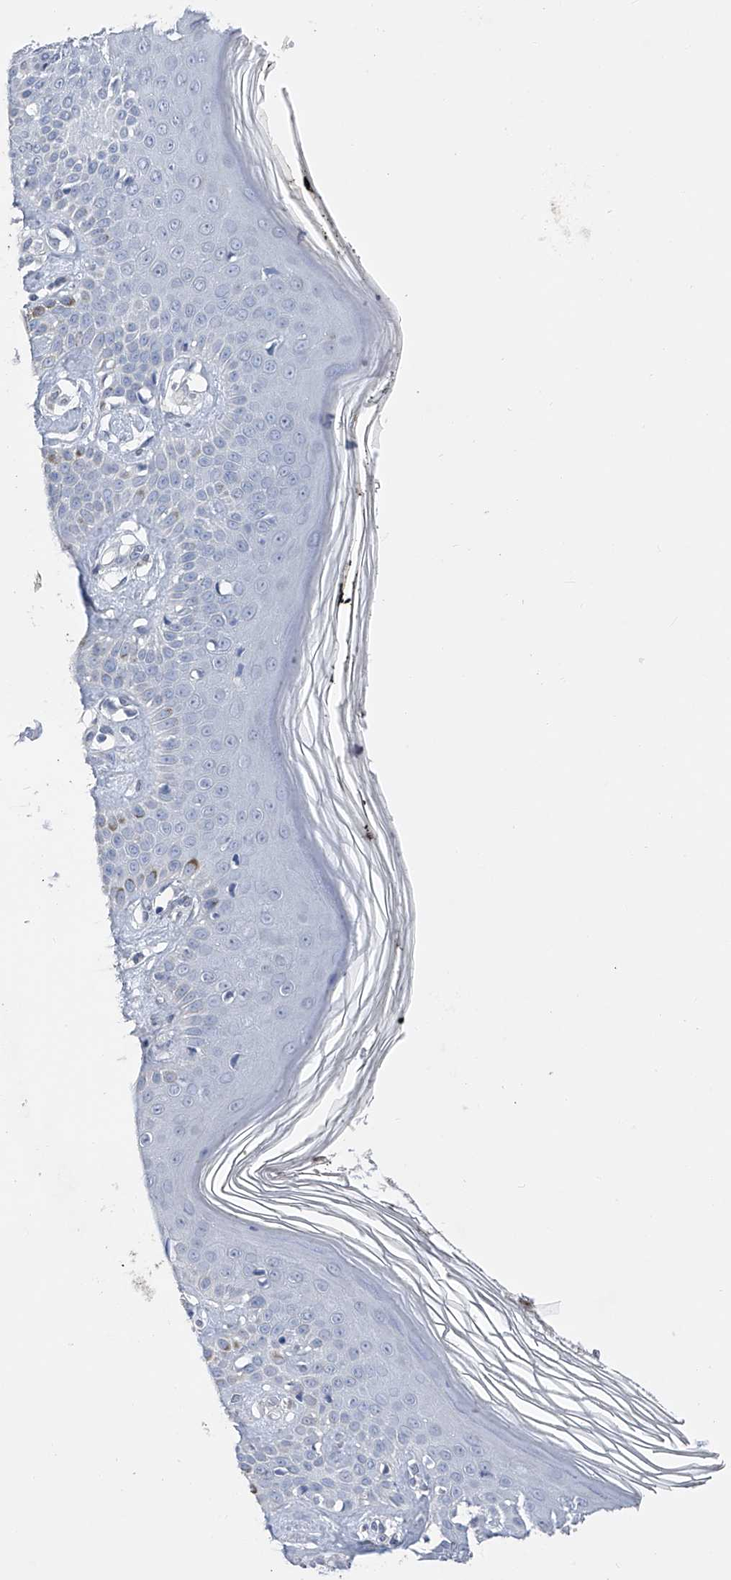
{"staining": {"intensity": "negative", "quantity": "none", "location": "none"}, "tissue": "skin", "cell_type": "Fibroblasts", "image_type": "normal", "snomed": [{"axis": "morphology", "description": "Normal tissue, NOS"}, {"axis": "topography", "description": "Skin"}], "caption": "Skin stained for a protein using immunohistochemistry shows no expression fibroblasts.", "gene": "ADRA1A", "patient": {"sex": "female", "age": 64}}